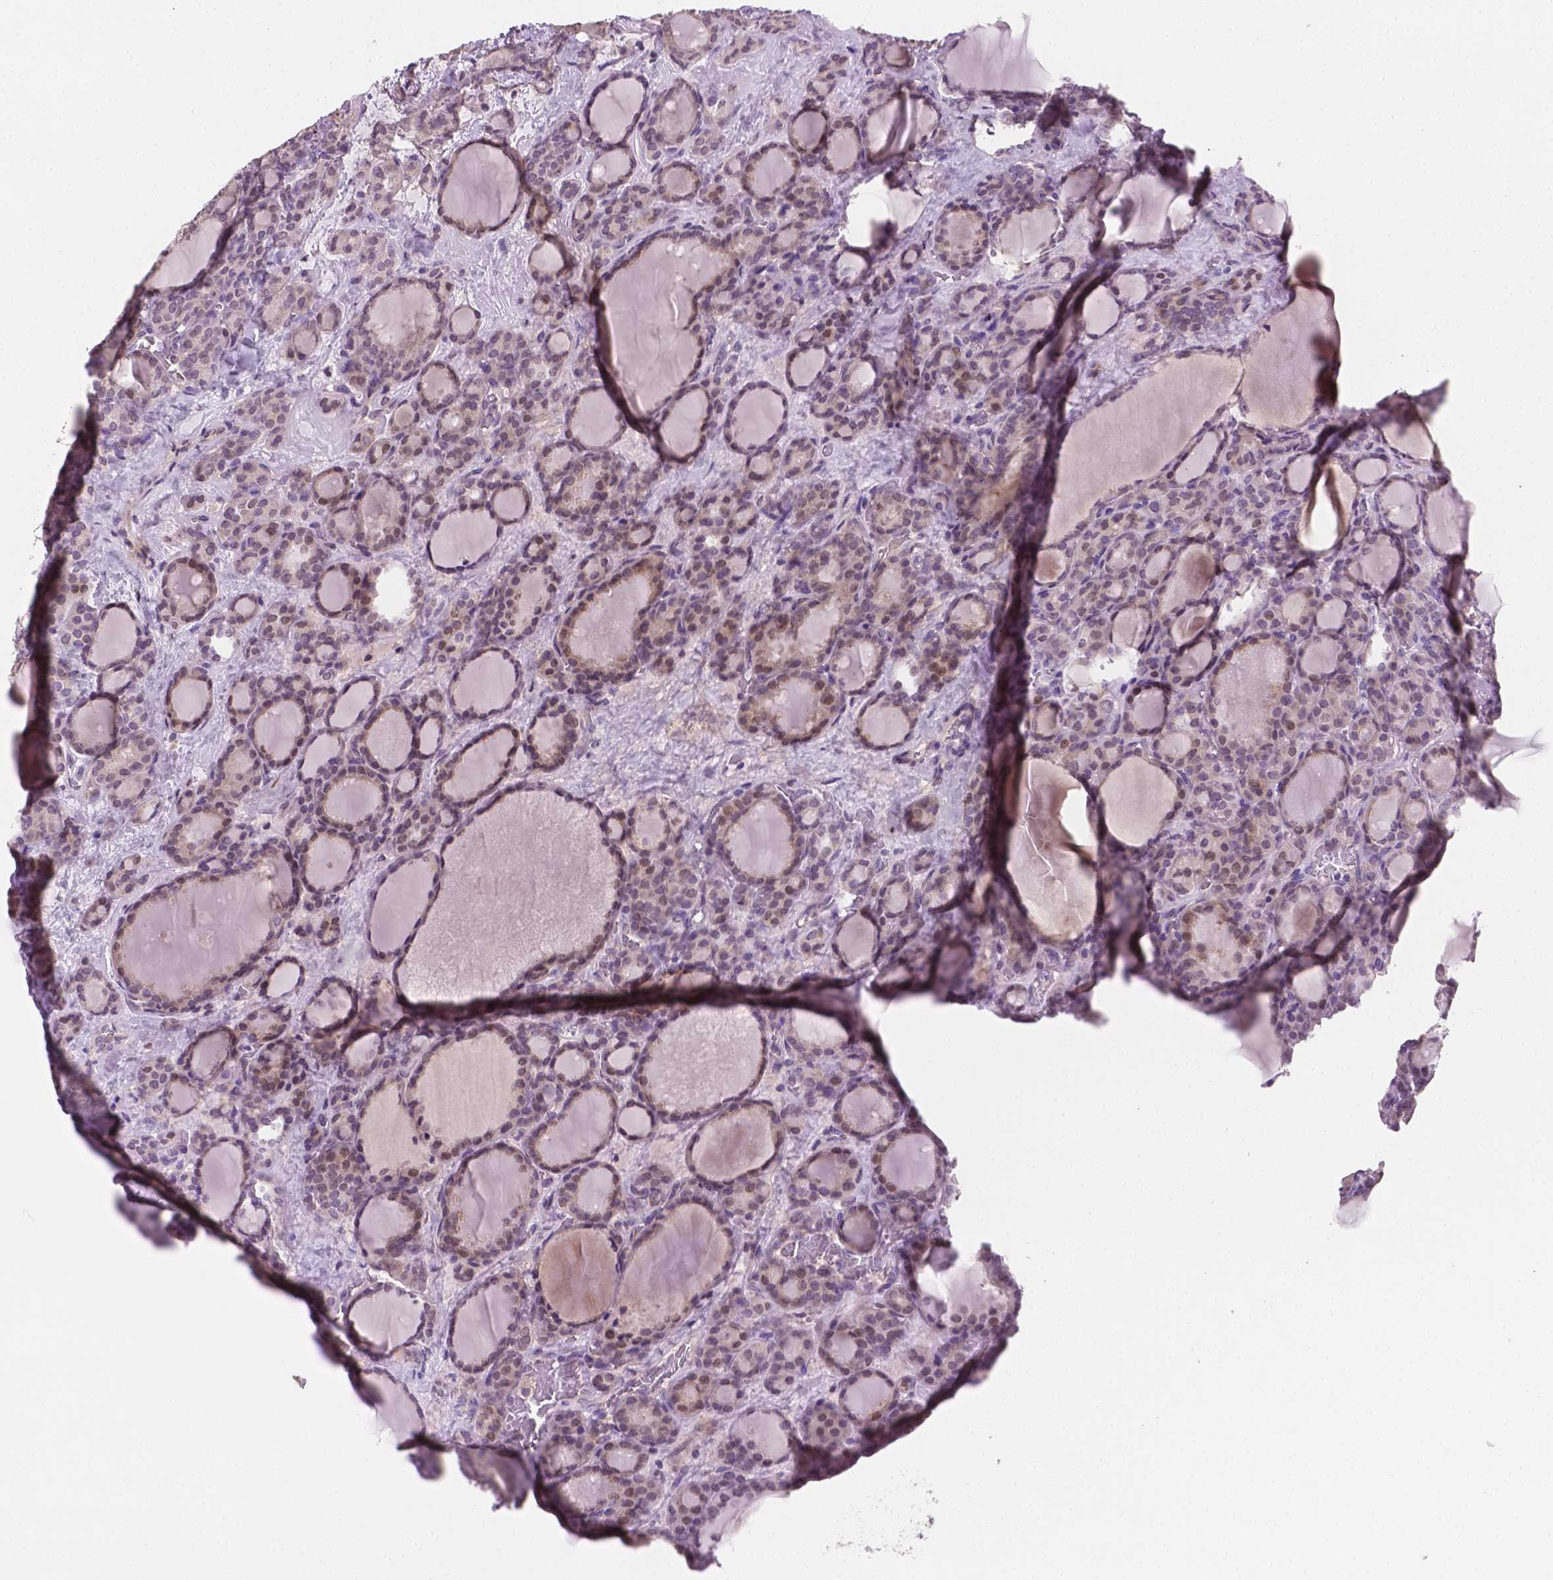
{"staining": {"intensity": "negative", "quantity": "none", "location": "none"}, "tissue": "thyroid cancer", "cell_type": "Tumor cells", "image_type": "cancer", "snomed": [{"axis": "morphology", "description": "Normal tissue, NOS"}, {"axis": "morphology", "description": "Follicular adenoma carcinoma, NOS"}, {"axis": "topography", "description": "Thyroid gland"}], "caption": "A high-resolution image shows immunohistochemistry (IHC) staining of thyroid cancer, which reveals no significant expression in tumor cells. (Immunohistochemistry (ihc), brightfield microscopy, high magnification).", "gene": "MROH6", "patient": {"sex": "female", "age": 31}}